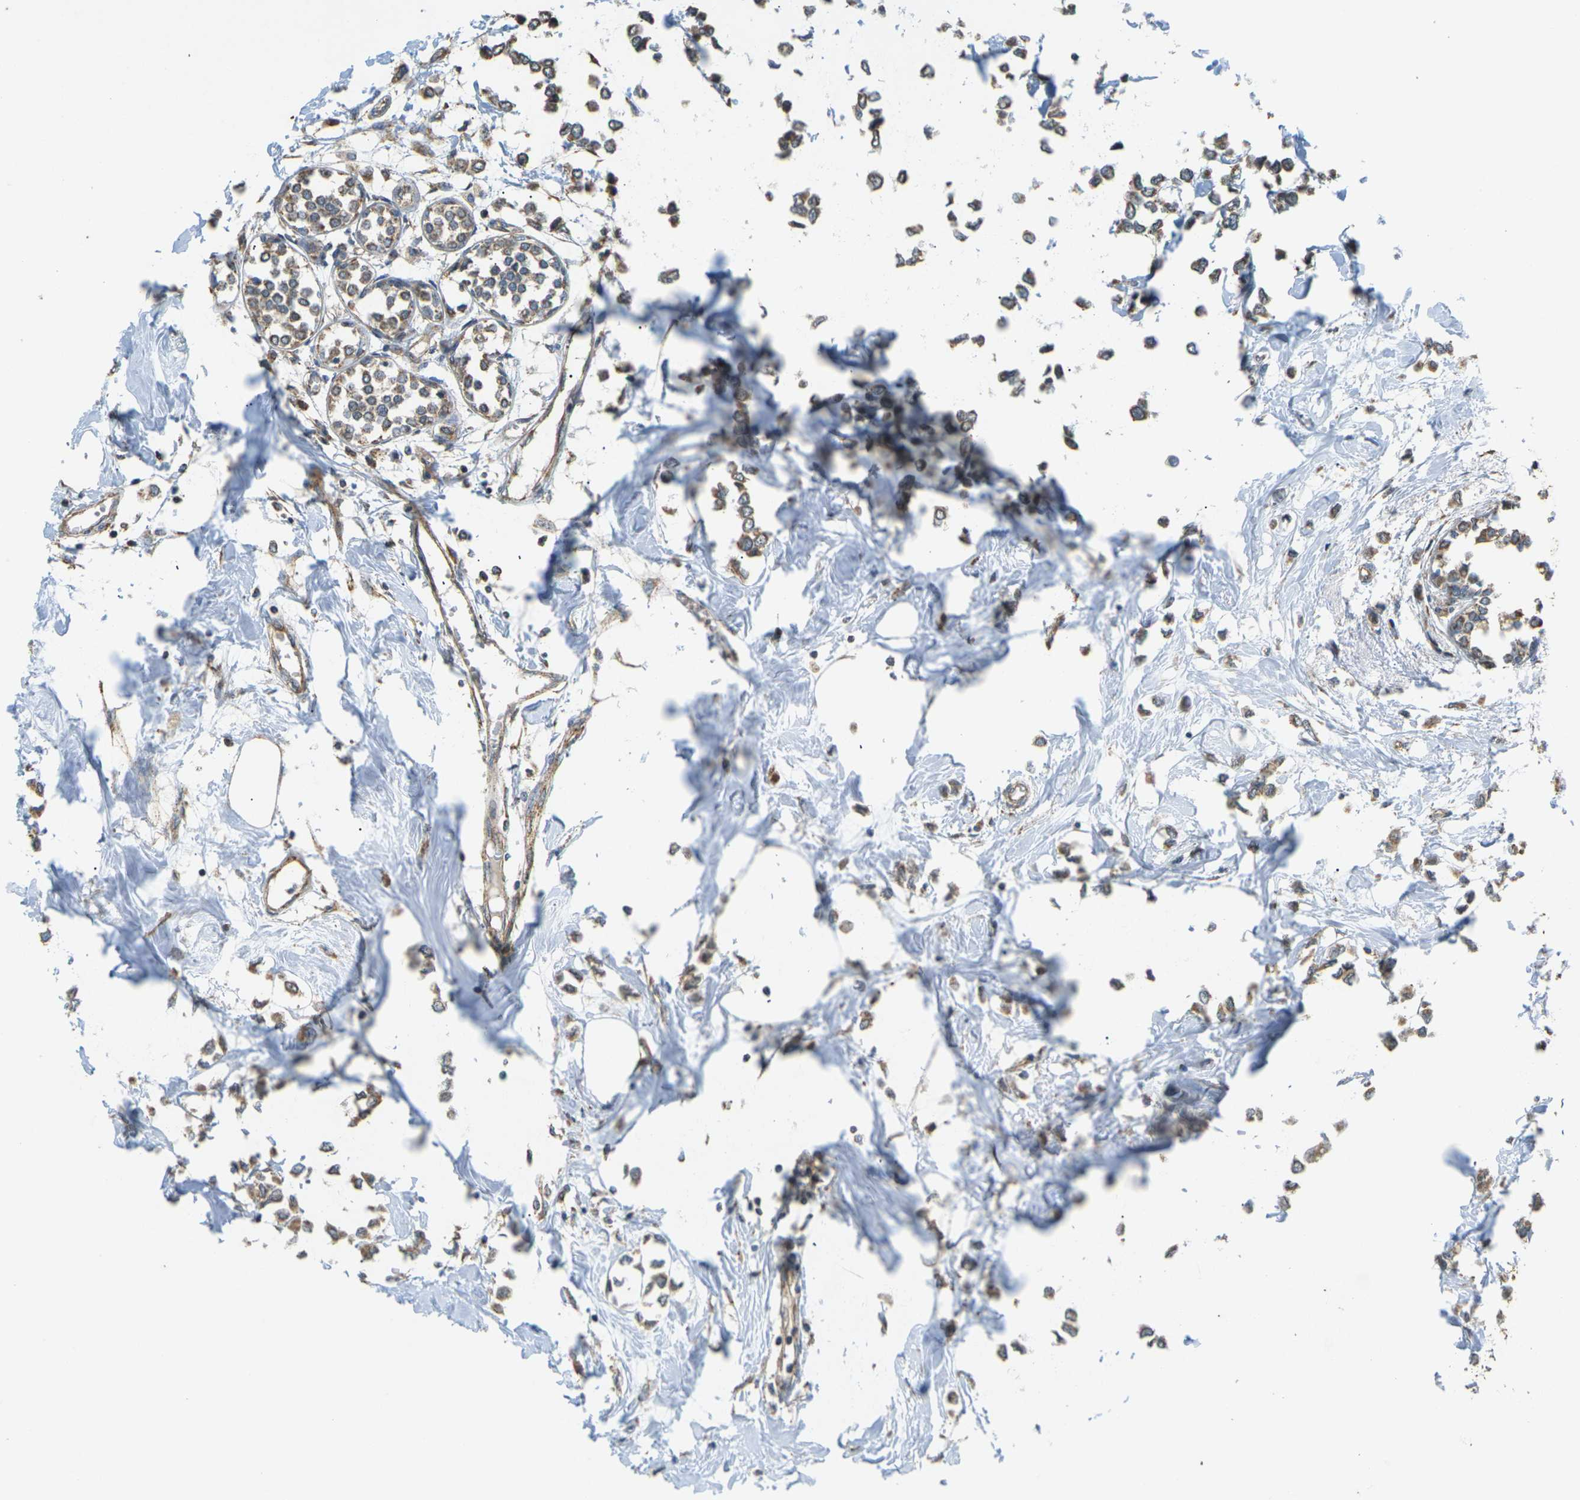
{"staining": {"intensity": "moderate", "quantity": ">75%", "location": "cytoplasmic/membranous"}, "tissue": "breast cancer", "cell_type": "Tumor cells", "image_type": "cancer", "snomed": [{"axis": "morphology", "description": "Lobular carcinoma"}, {"axis": "topography", "description": "Breast"}], "caption": "Immunohistochemical staining of human breast cancer (lobular carcinoma) exhibits medium levels of moderate cytoplasmic/membranous protein positivity in approximately >75% of tumor cells.", "gene": "KSR1", "patient": {"sex": "female", "age": 51}}